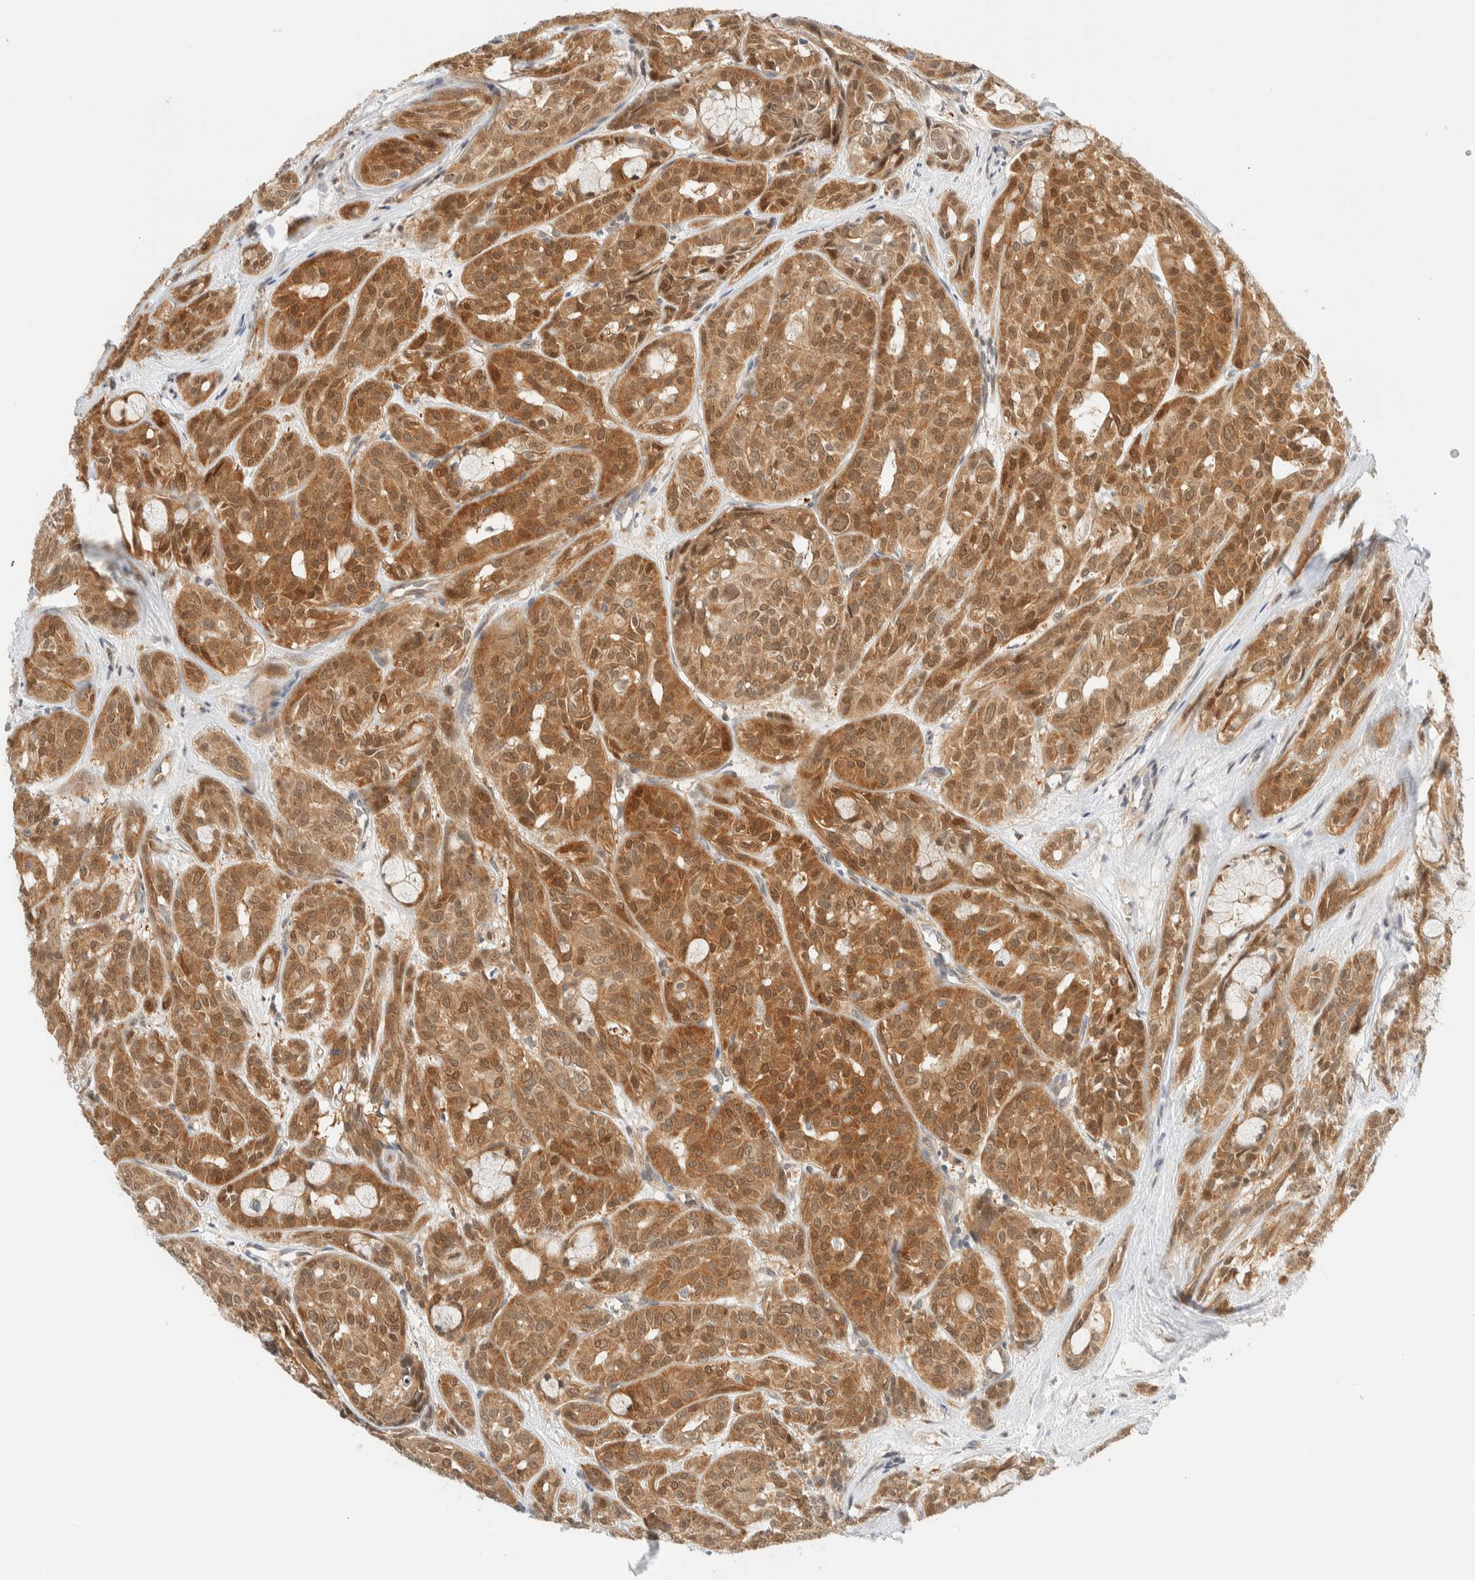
{"staining": {"intensity": "moderate", "quantity": ">75%", "location": "cytoplasmic/membranous"}, "tissue": "head and neck cancer", "cell_type": "Tumor cells", "image_type": "cancer", "snomed": [{"axis": "morphology", "description": "Adenocarcinoma, NOS"}, {"axis": "topography", "description": "Salivary gland, NOS"}, {"axis": "topography", "description": "Head-Neck"}], "caption": "A medium amount of moderate cytoplasmic/membranous positivity is appreciated in about >75% of tumor cells in adenocarcinoma (head and neck) tissue.", "gene": "PCYT2", "patient": {"sex": "female", "age": 76}}